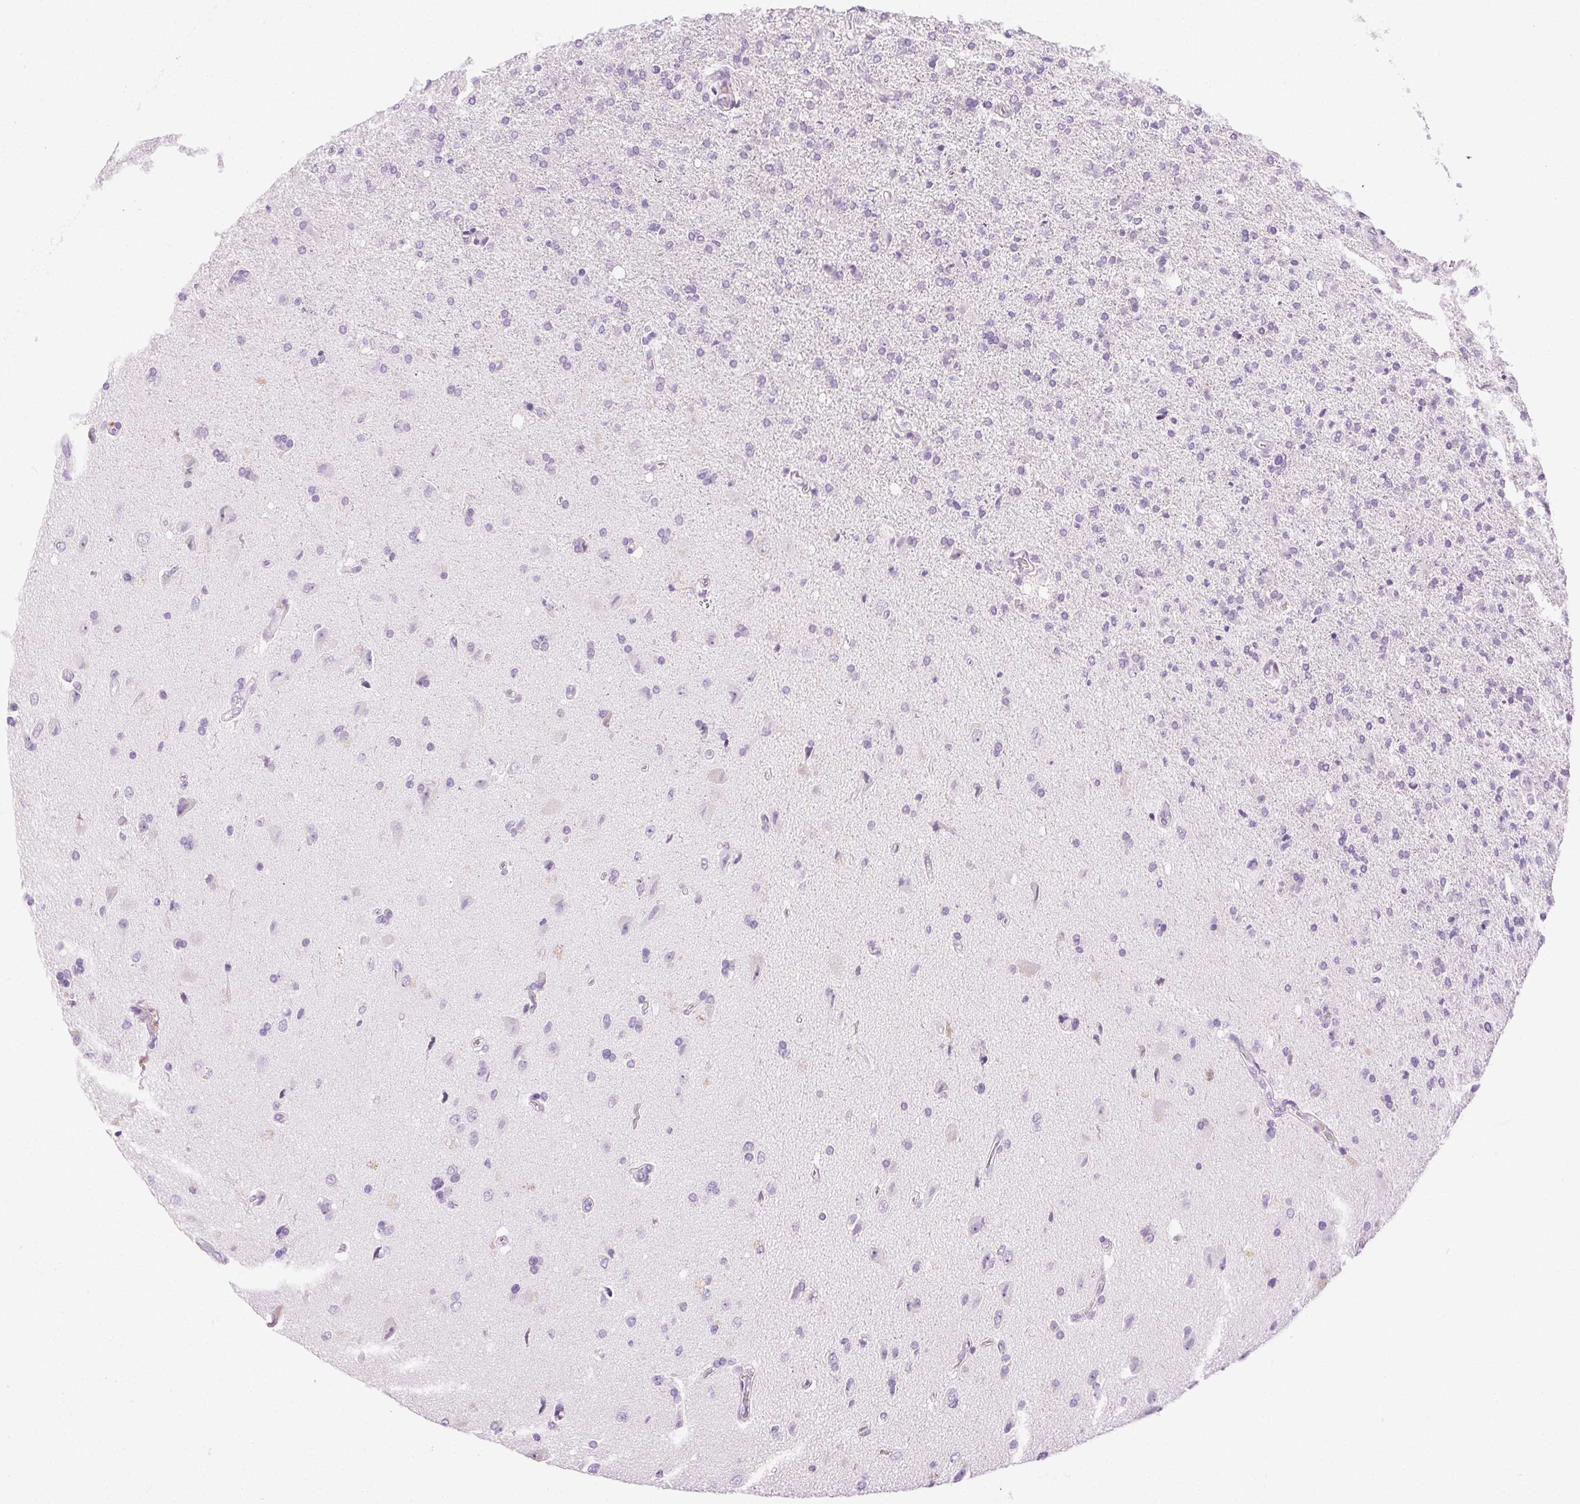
{"staining": {"intensity": "negative", "quantity": "none", "location": "none"}, "tissue": "glioma", "cell_type": "Tumor cells", "image_type": "cancer", "snomed": [{"axis": "morphology", "description": "Glioma, malignant, High grade"}, {"axis": "topography", "description": "Cerebral cortex"}], "caption": "Malignant glioma (high-grade) was stained to show a protein in brown. There is no significant staining in tumor cells.", "gene": "C20orf85", "patient": {"sex": "male", "age": 70}}